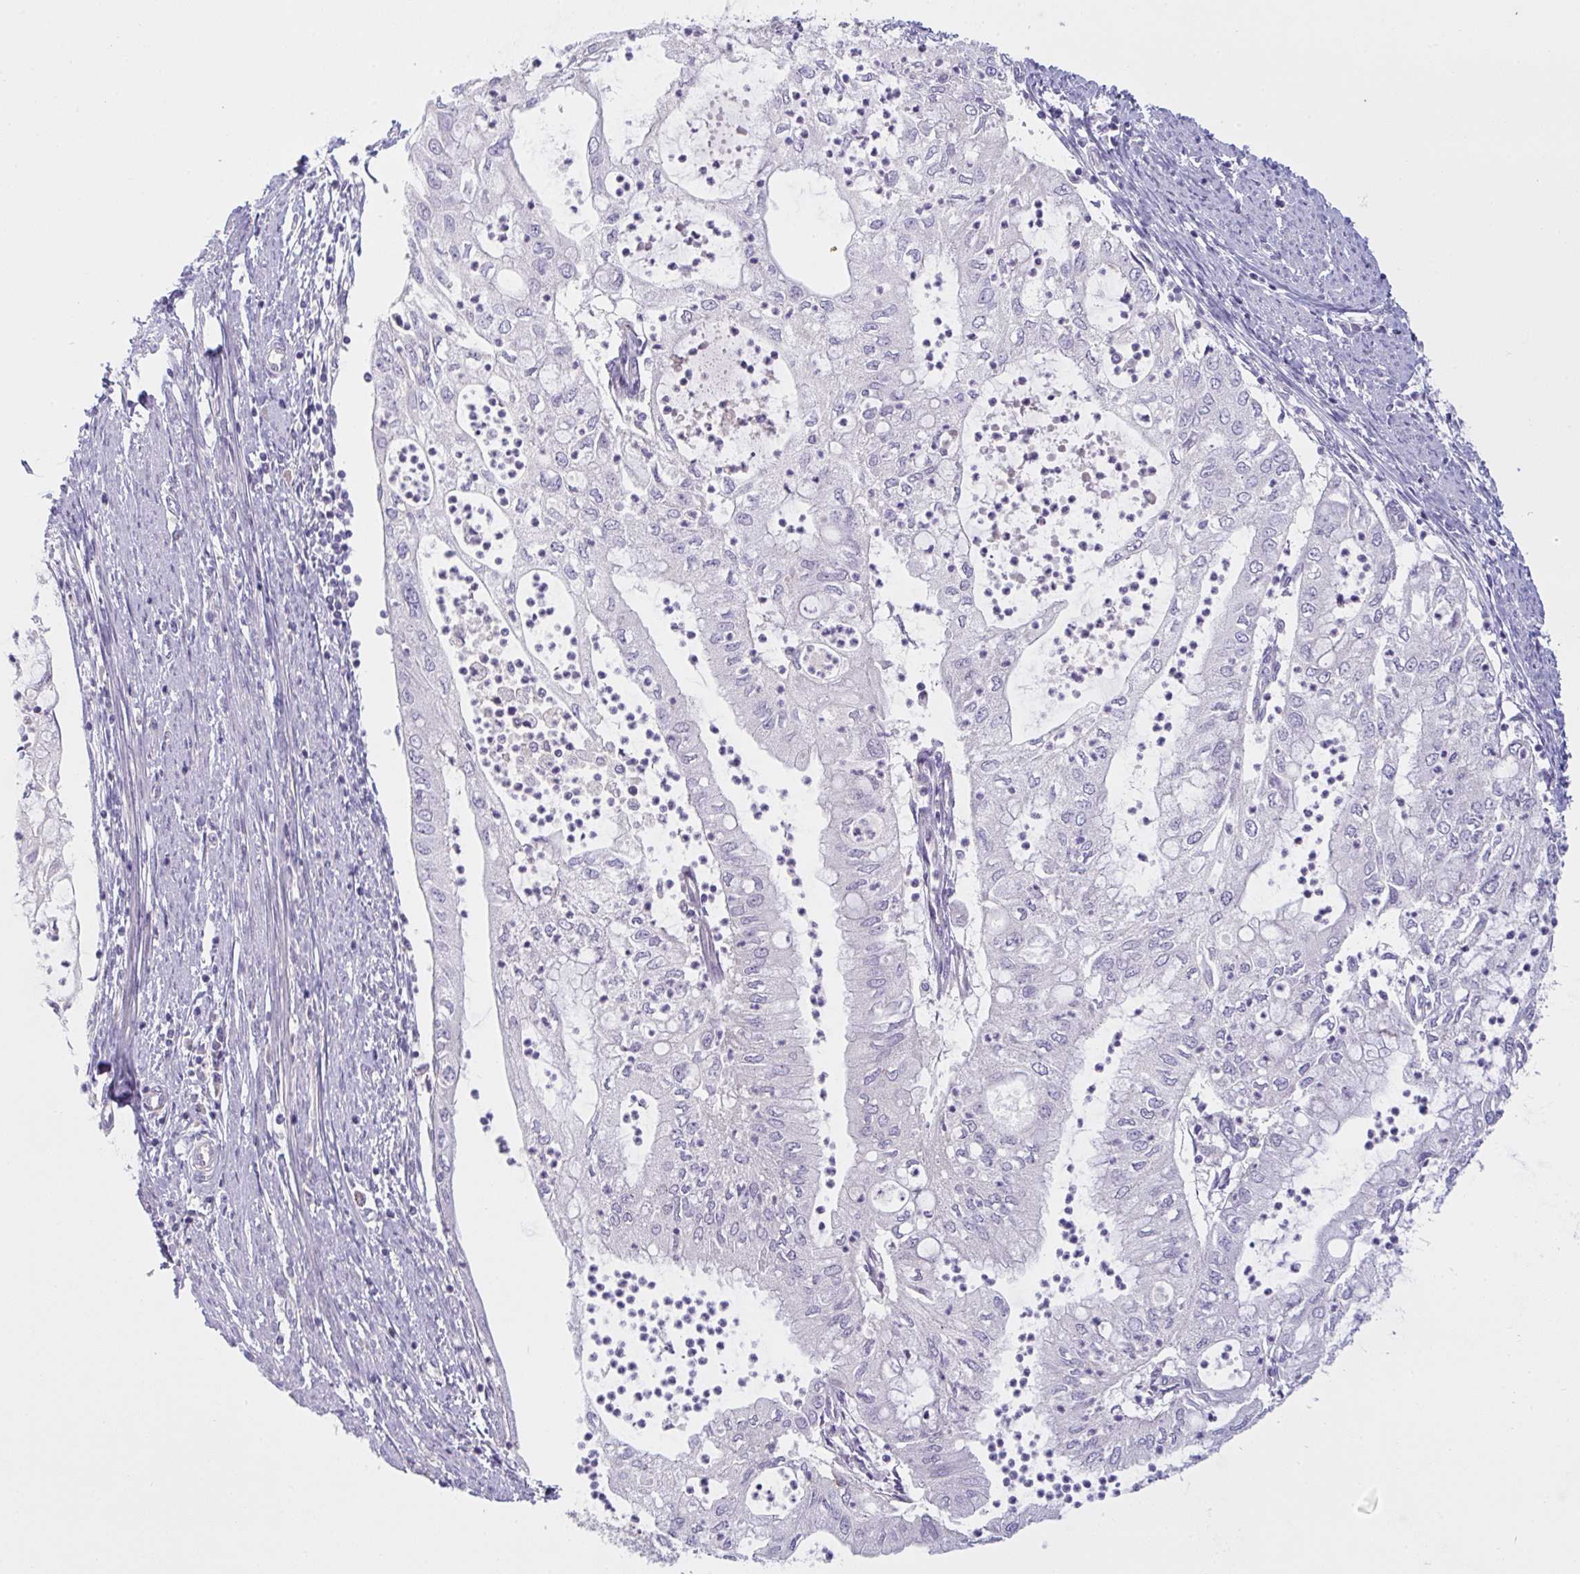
{"staining": {"intensity": "negative", "quantity": "none", "location": "none"}, "tissue": "endometrial cancer", "cell_type": "Tumor cells", "image_type": "cancer", "snomed": [{"axis": "morphology", "description": "Adenocarcinoma, NOS"}, {"axis": "topography", "description": "Endometrium"}], "caption": "DAB (3,3'-diaminobenzidine) immunohistochemical staining of endometrial cancer (adenocarcinoma) reveals no significant positivity in tumor cells.", "gene": "MRPS2", "patient": {"sex": "female", "age": 75}}